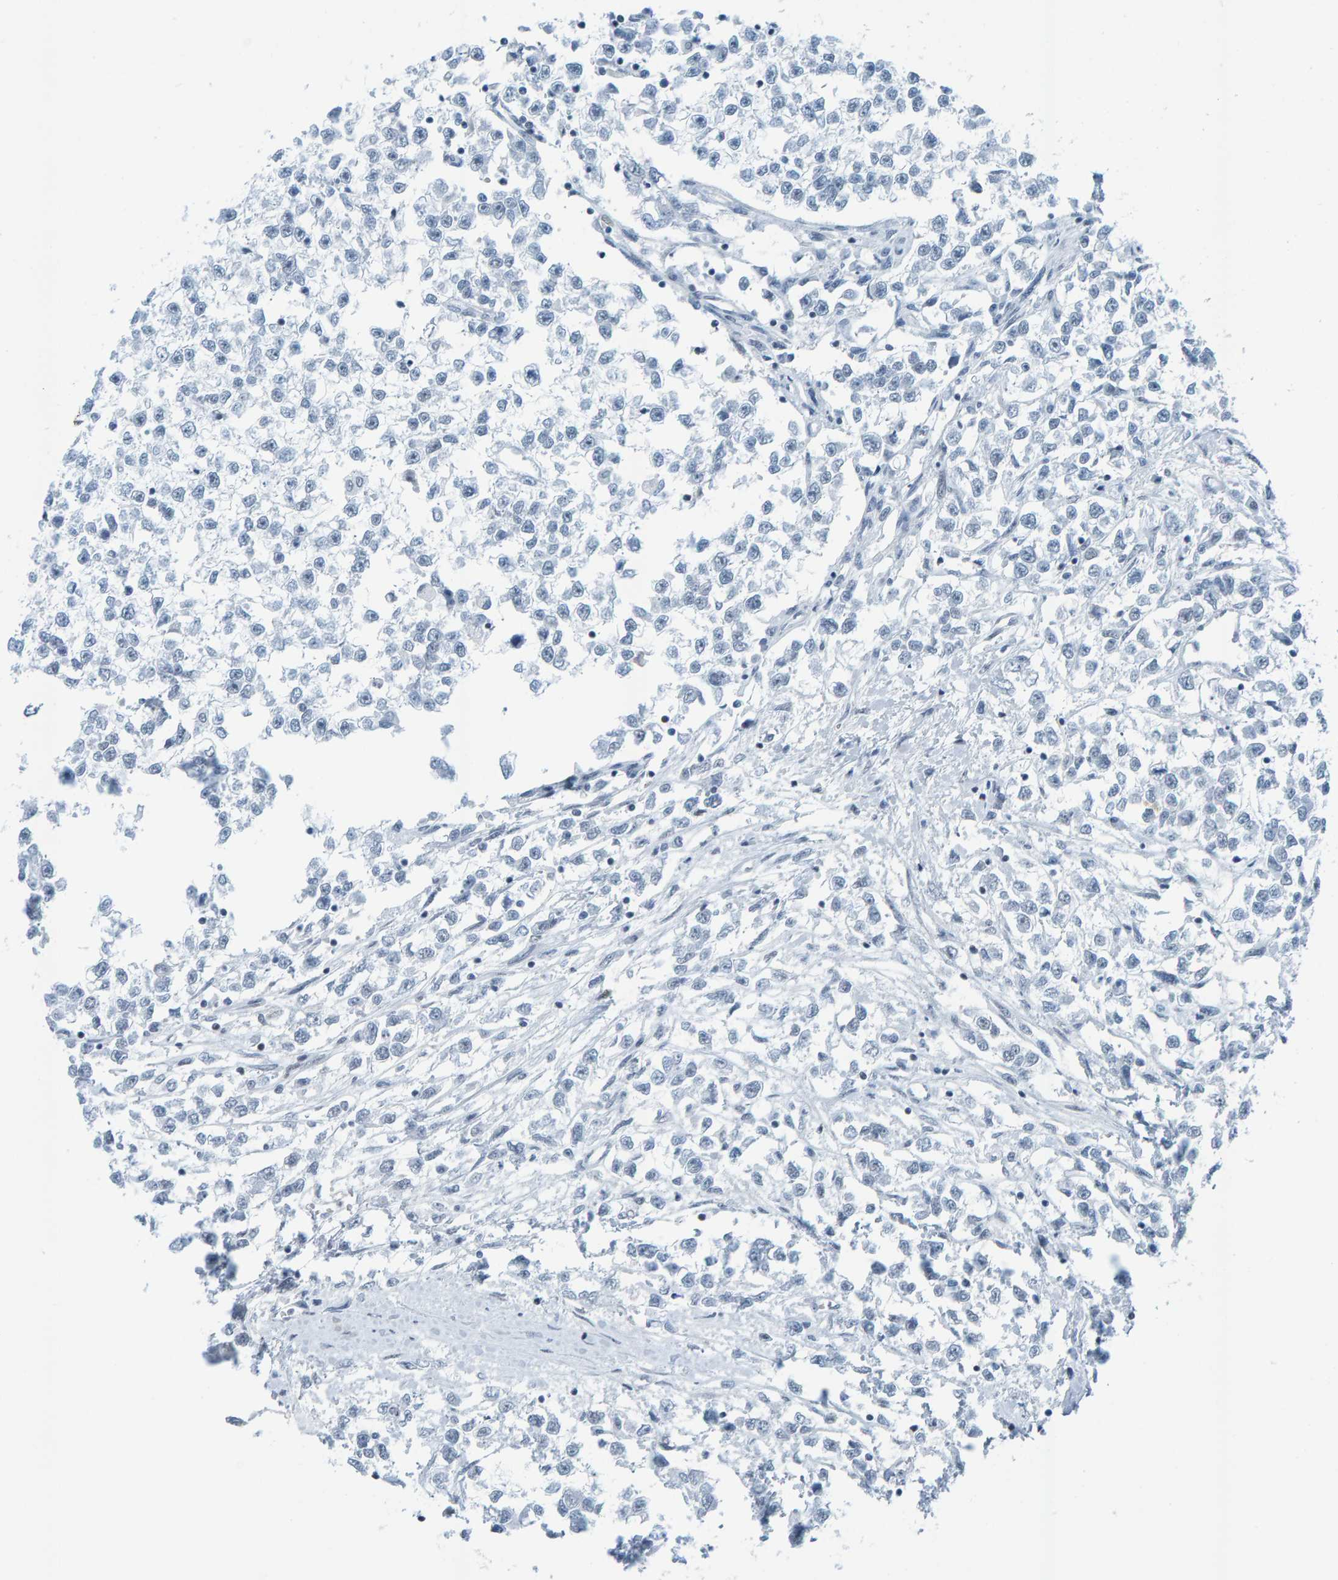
{"staining": {"intensity": "negative", "quantity": "none", "location": "none"}, "tissue": "testis cancer", "cell_type": "Tumor cells", "image_type": "cancer", "snomed": [{"axis": "morphology", "description": "Seminoma, NOS"}, {"axis": "morphology", "description": "Carcinoma, Embryonal, NOS"}, {"axis": "topography", "description": "Testis"}], "caption": "This photomicrograph is of testis embryonal carcinoma stained with immunohistochemistry (IHC) to label a protein in brown with the nuclei are counter-stained blue. There is no expression in tumor cells. (DAB IHC, high magnification).", "gene": "CNP", "patient": {"sex": "male", "age": 51}}